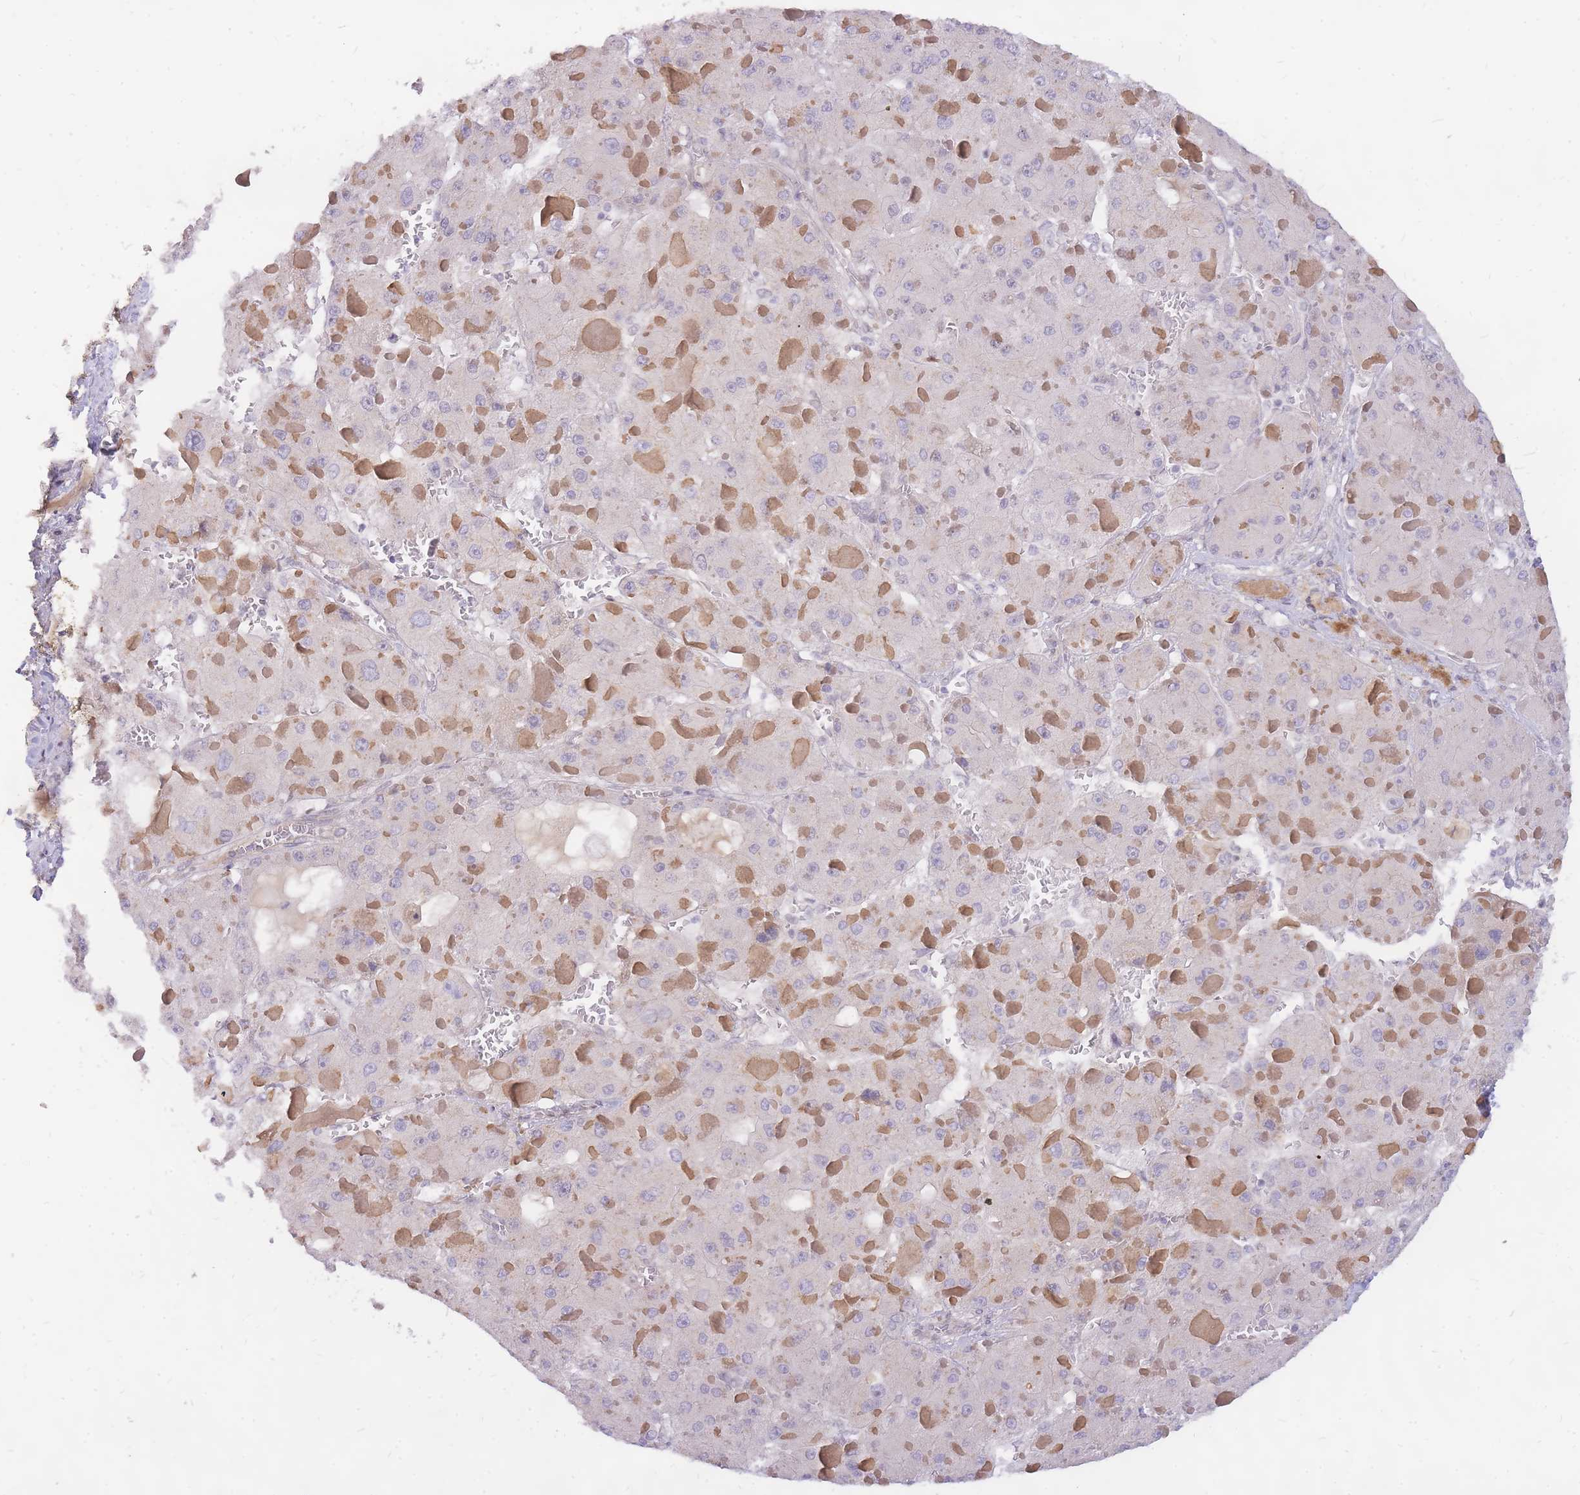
{"staining": {"intensity": "negative", "quantity": "none", "location": "none"}, "tissue": "liver cancer", "cell_type": "Tumor cells", "image_type": "cancer", "snomed": [{"axis": "morphology", "description": "Carcinoma, Hepatocellular, NOS"}, {"axis": "topography", "description": "Liver"}], "caption": "IHC photomicrograph of neoplastic tissue: liver cancer stained with DAB displays no significant protein expression in tumor cells.", "gene": "TLE2", "patient": {"sex": "female", "age": 73}}